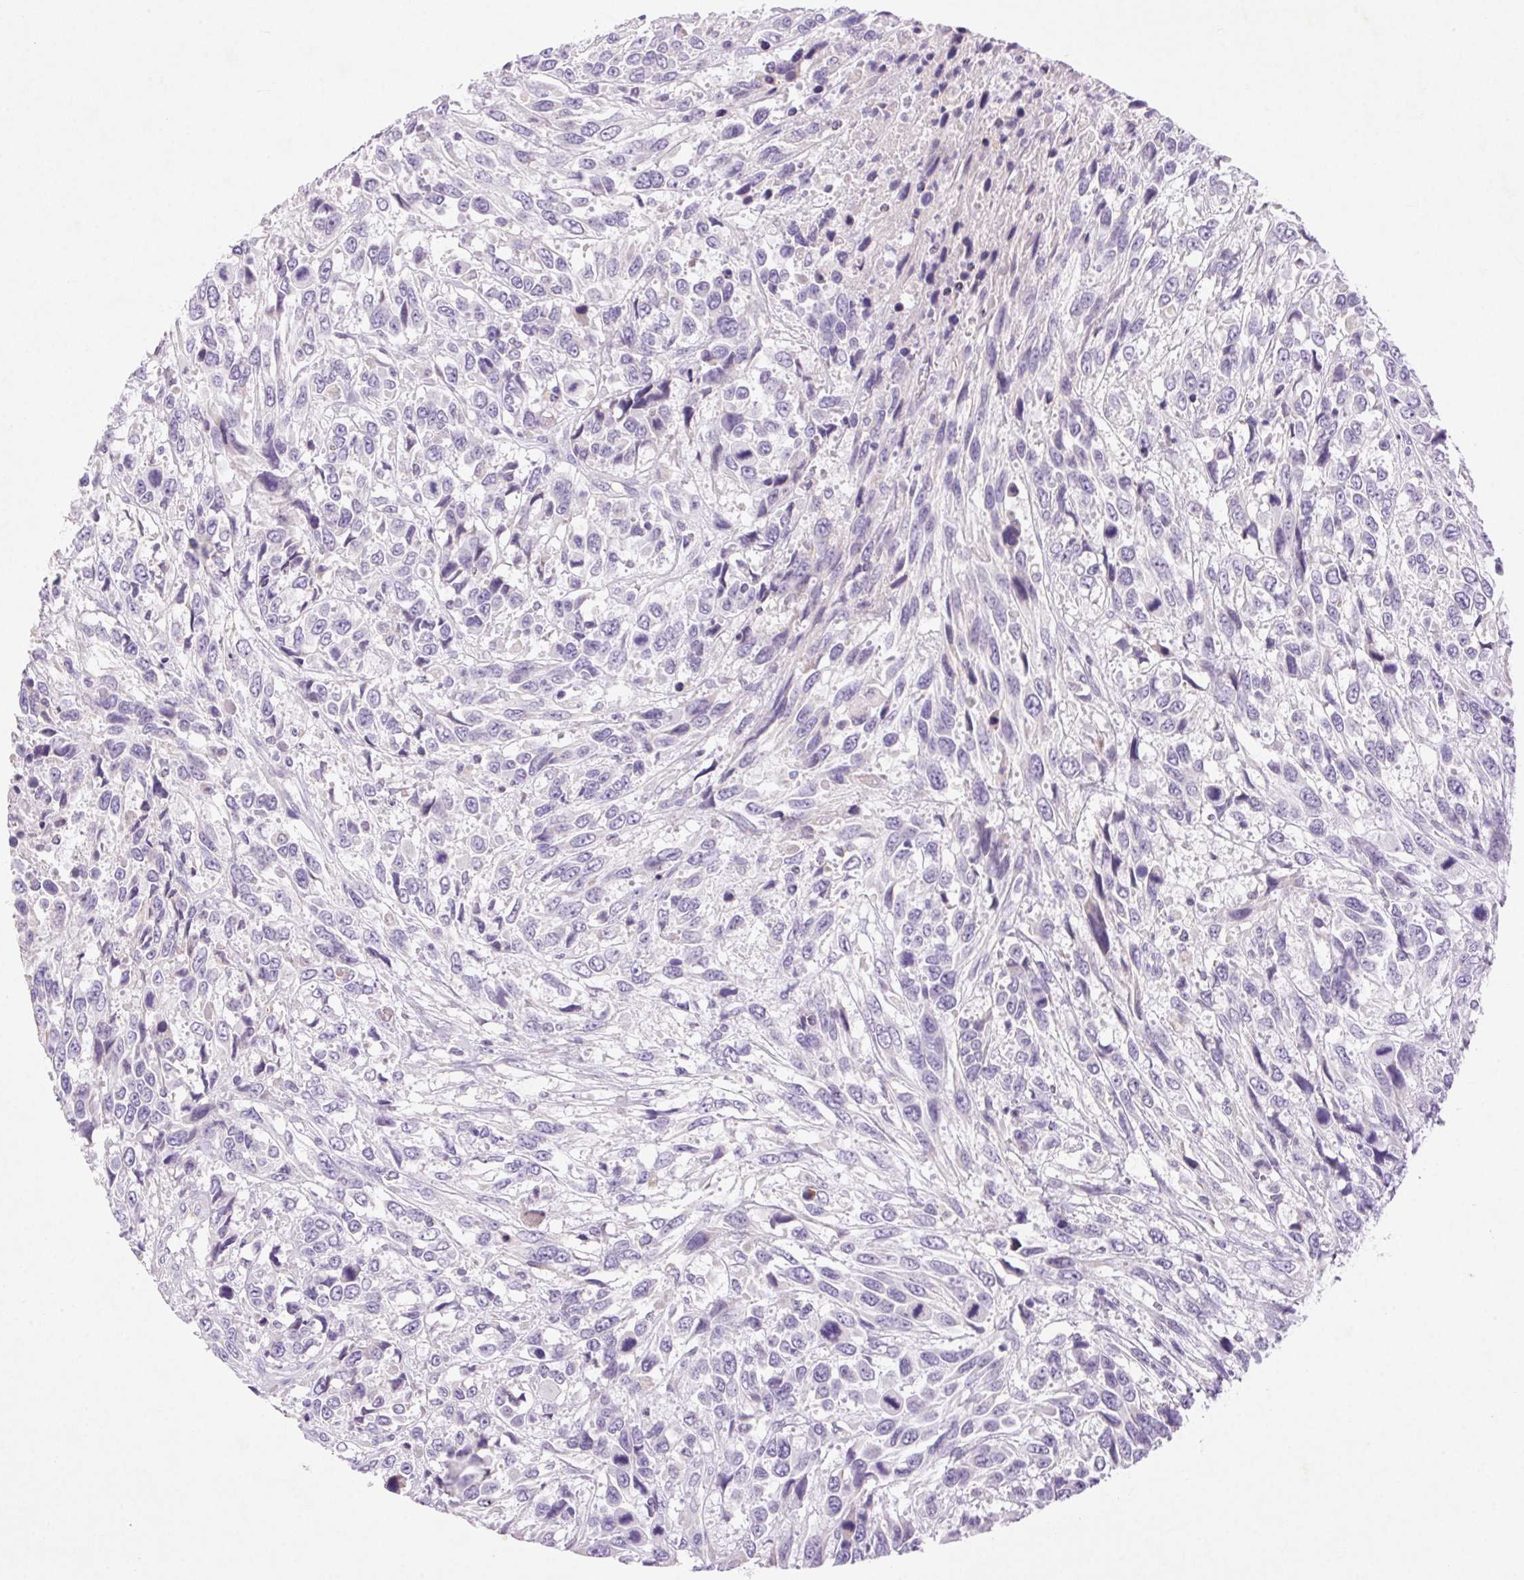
{"staining": {"intensity": "negative", "quantity": "none", "location": "none"}, "tissue": "urothelial cancer", "cell_type": "Tumor cells", "image_type": "cancer", "snomed": [{"axis": "morphology", "description": "Urothelial carcinoma, High grade"}, {"axis": "topography", "description": "Urinary bladder"}], "caption": "Immunohistochemical staining of human urothelial cancer reveals no significant expression in tumor cells.", "gene": "ARHGAP11B", "patient": {"sex": "female", "age": 70}}